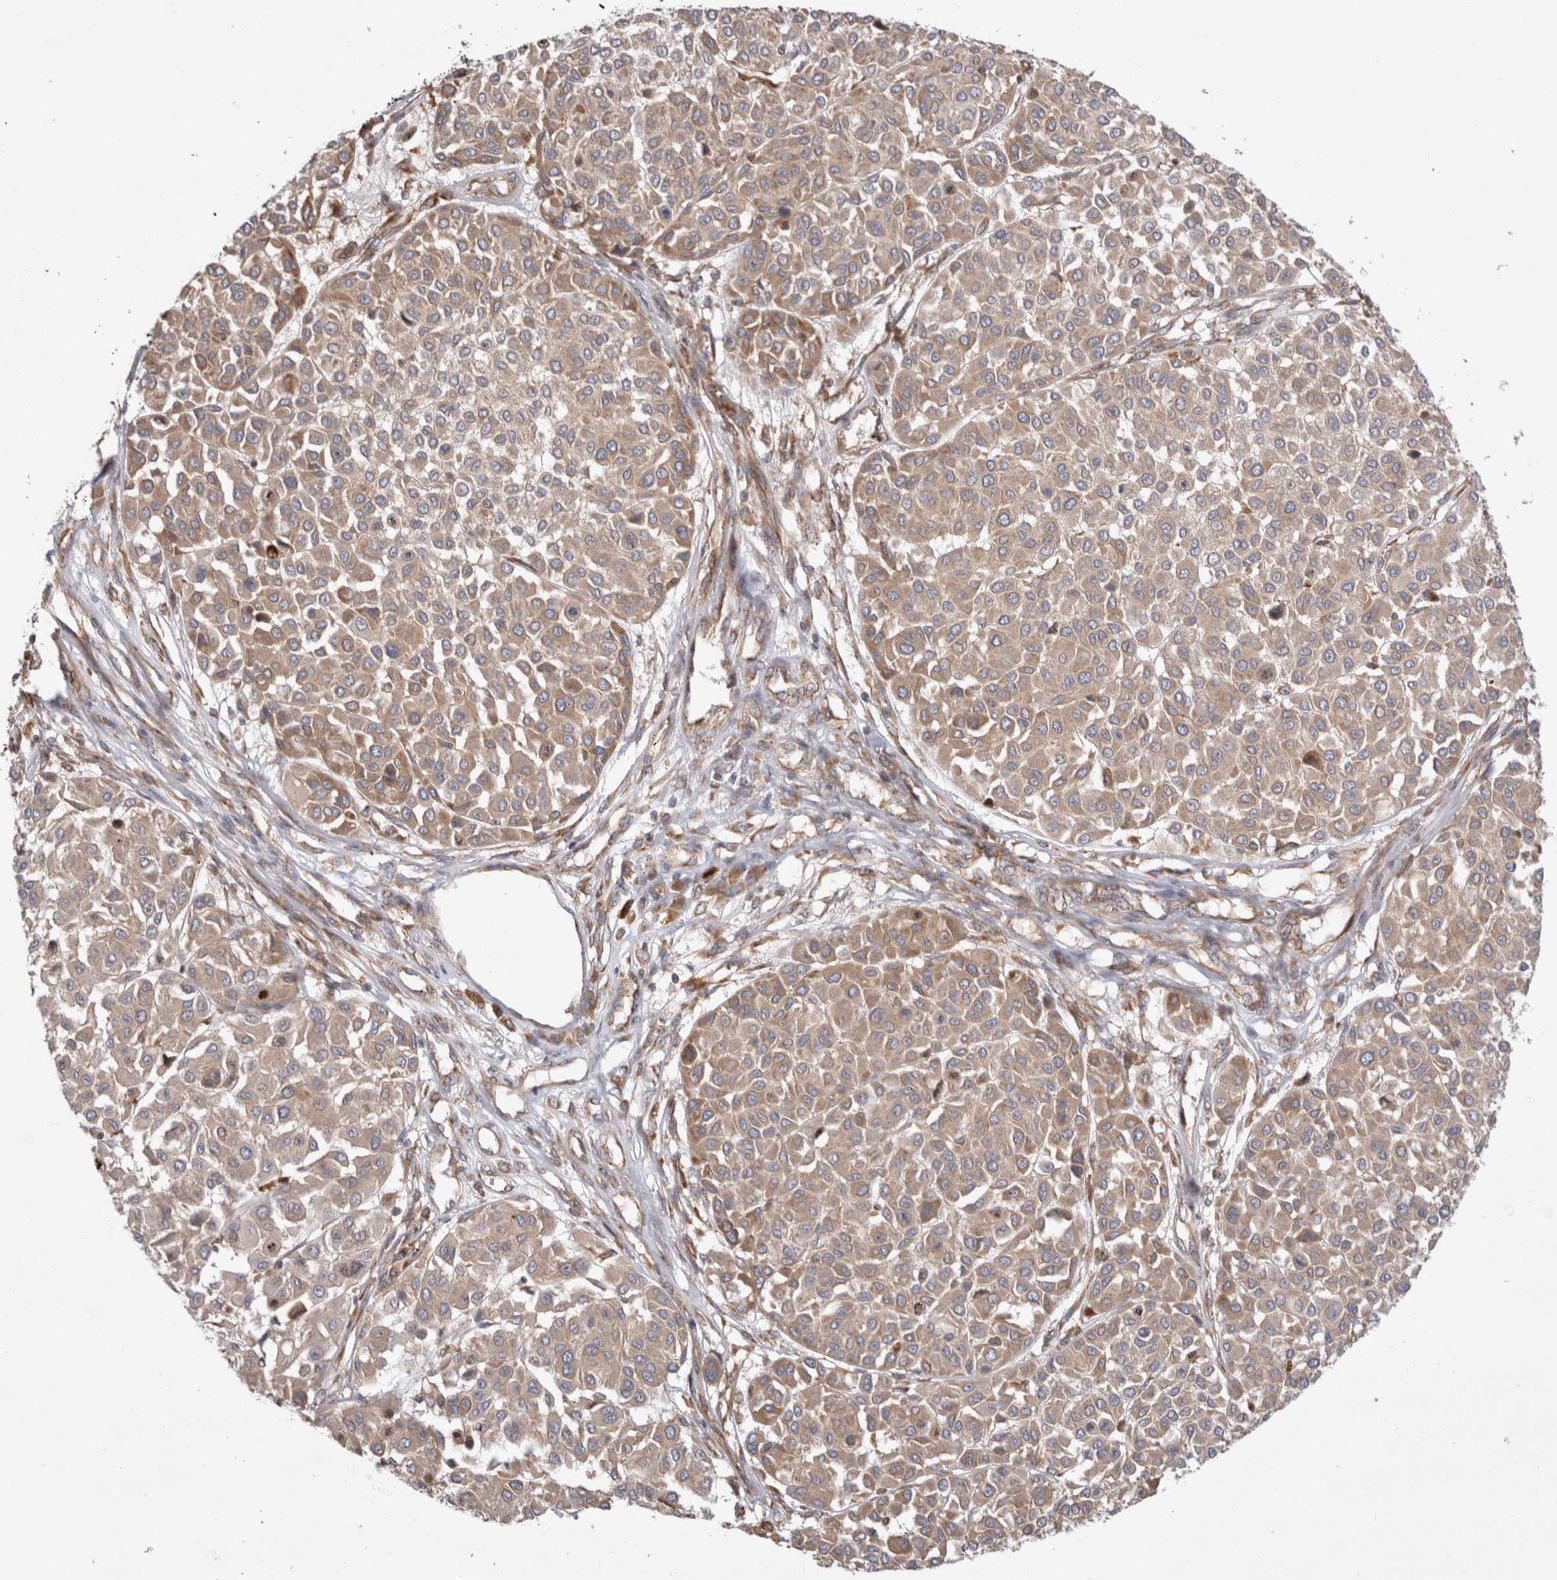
{"staining": {"intensity": "weak", "quantity": ">75%", "location": "cytoplasmic/membranous"}, "tissue": "melanoma", "cell_type": "Tumor cells", "image_type": "cancer", "snomed": [{"axis": "morphology", "description": "Malignant melanoma, Metastatic site"}, {"axis": "topography", "description": "Soft tissue"}], "caption": "DAB immunohistochemical staining of human melanoma exhibits weak cytoplasmic/membranous protein expression in about >75% of tumor cells. (Stains: DAB (3,3'-diaminobenzidine) in brown, nuclei in blue, Microscopy: brightfield microscopy at high magnification).", "gene": "PDCD10", "patient": {"sex": "male", "age": 41}}